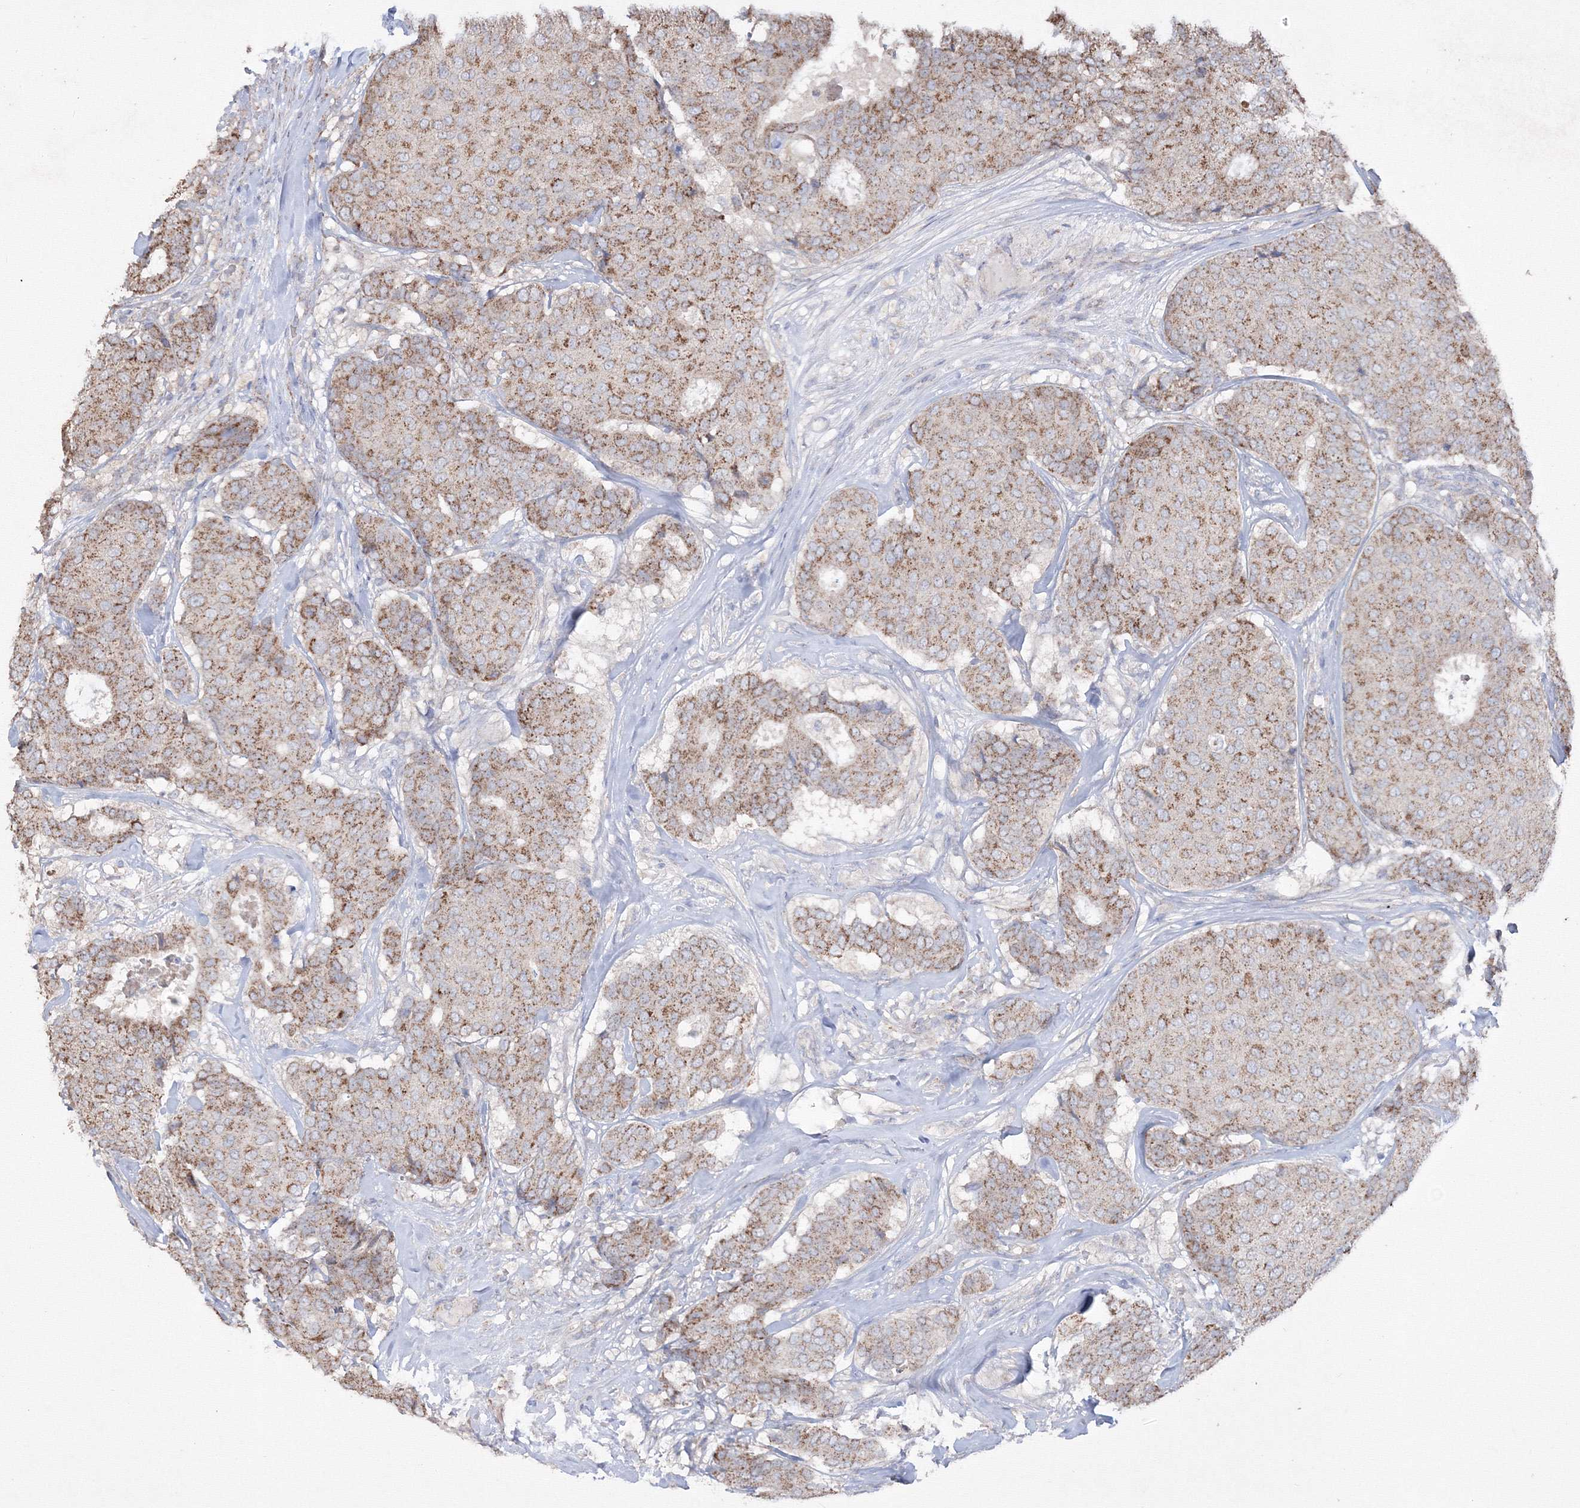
{"staining": {"intensity": "moderate", "quantity": ">75%", "location": "cytoplasmic/membranous"}, "tissue": "breast cancer", "cell_type": "Tumor cells", "image_type": "cancer", "snomed": [{"axis": "morphology", "description": "Duct carcinoma"}, {"axis": "topography", "description": "Breast"}], "caption": "Infiltrating ductal carcinoma (breast) was stained to show a protein in brown. There is medium levels of moderate cytoplasmic/membranous positivity in approximately >75% of tumor cells.", "gene": "GRSF1", "patient": {"sex": "female", "age": 75}}